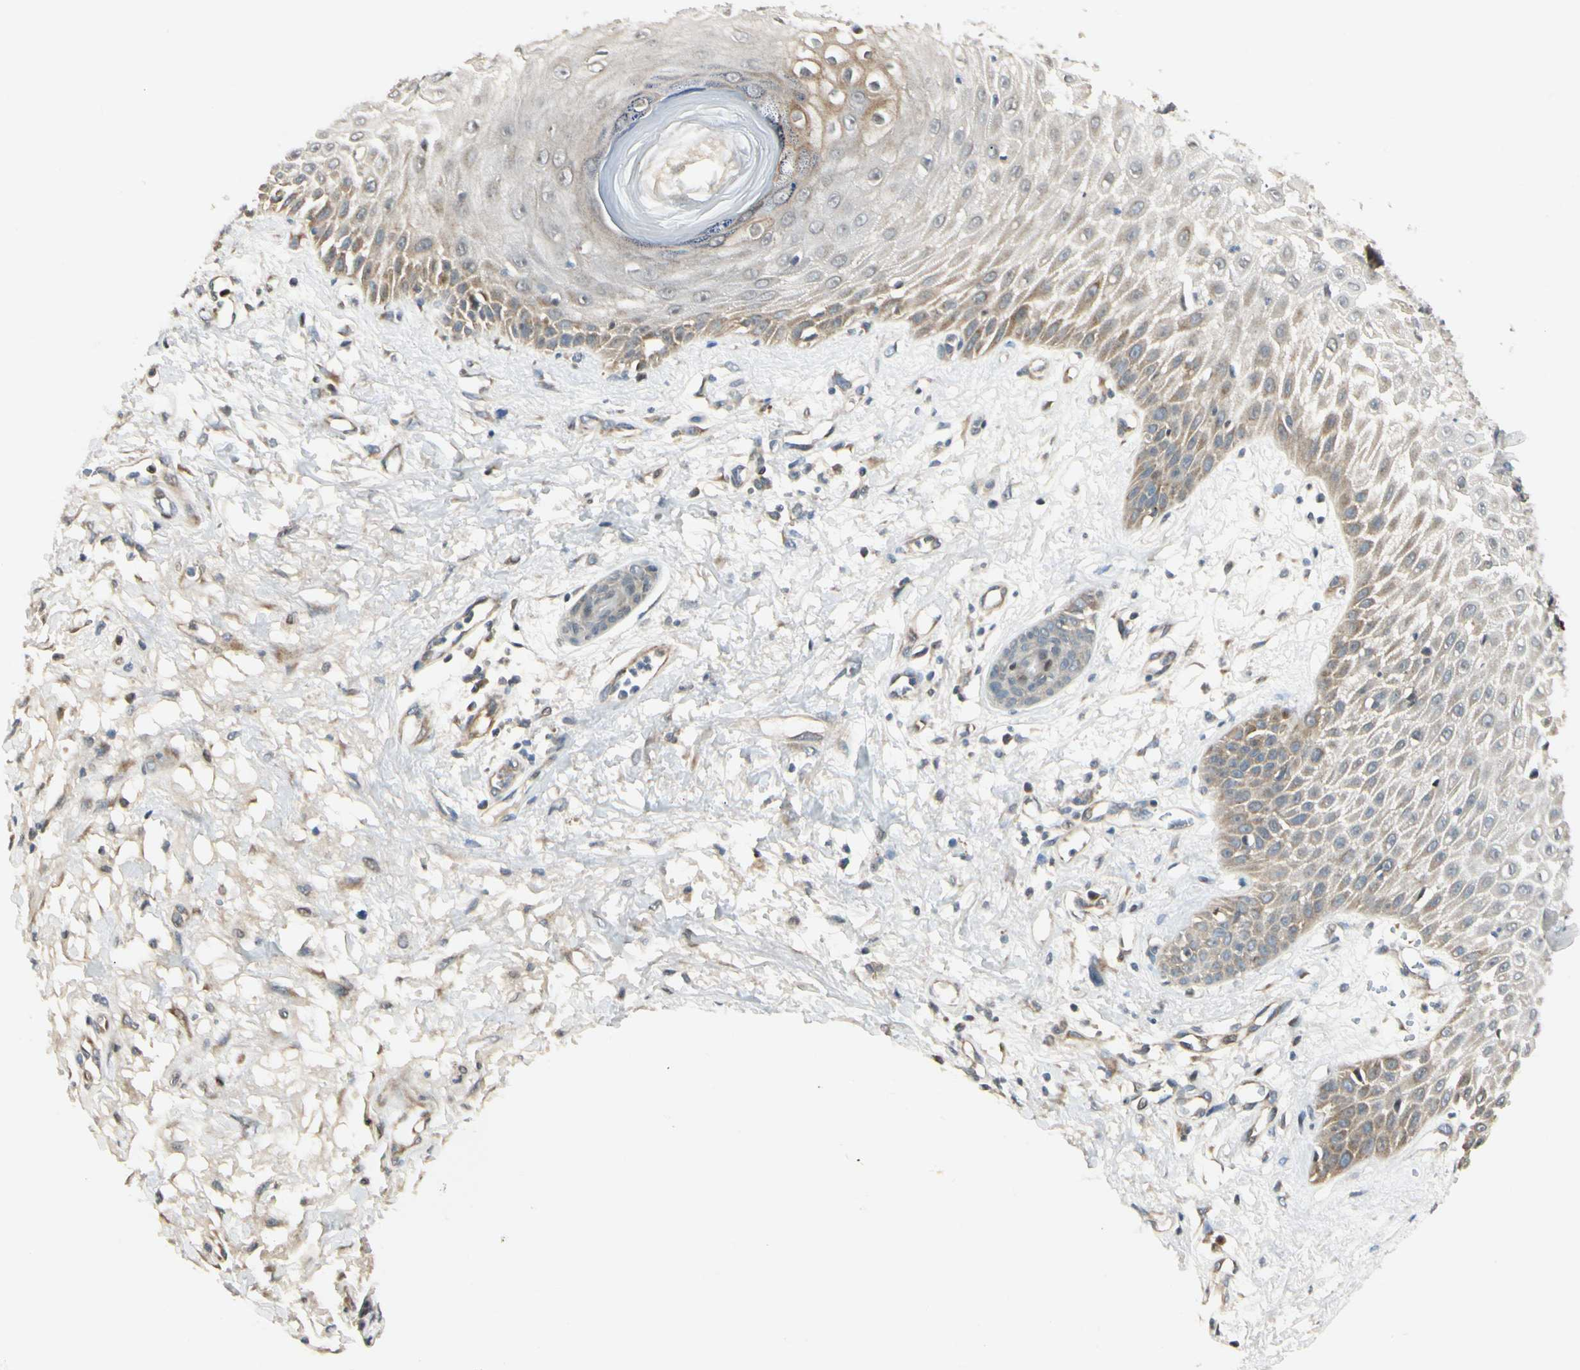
{"staining": {"intensity": "weak", "quantity": "<25%", "location": "cytoplasmic/membranous"}, "tissue": "skin cancer", "cell_type": "Tumor cells", "image_type": "cancer", "snomed": [{"axis": "morphology", "description": "Squamous cell carcinoma, NOS"}, {"axis": "topography", "description": "Skin"}], "caption": "Tumor cells show no significant protein positivity in squamous cell carcinoma (skin).", "gene": "P4HA3", "patient": {"sex": "female", "age": 78}}